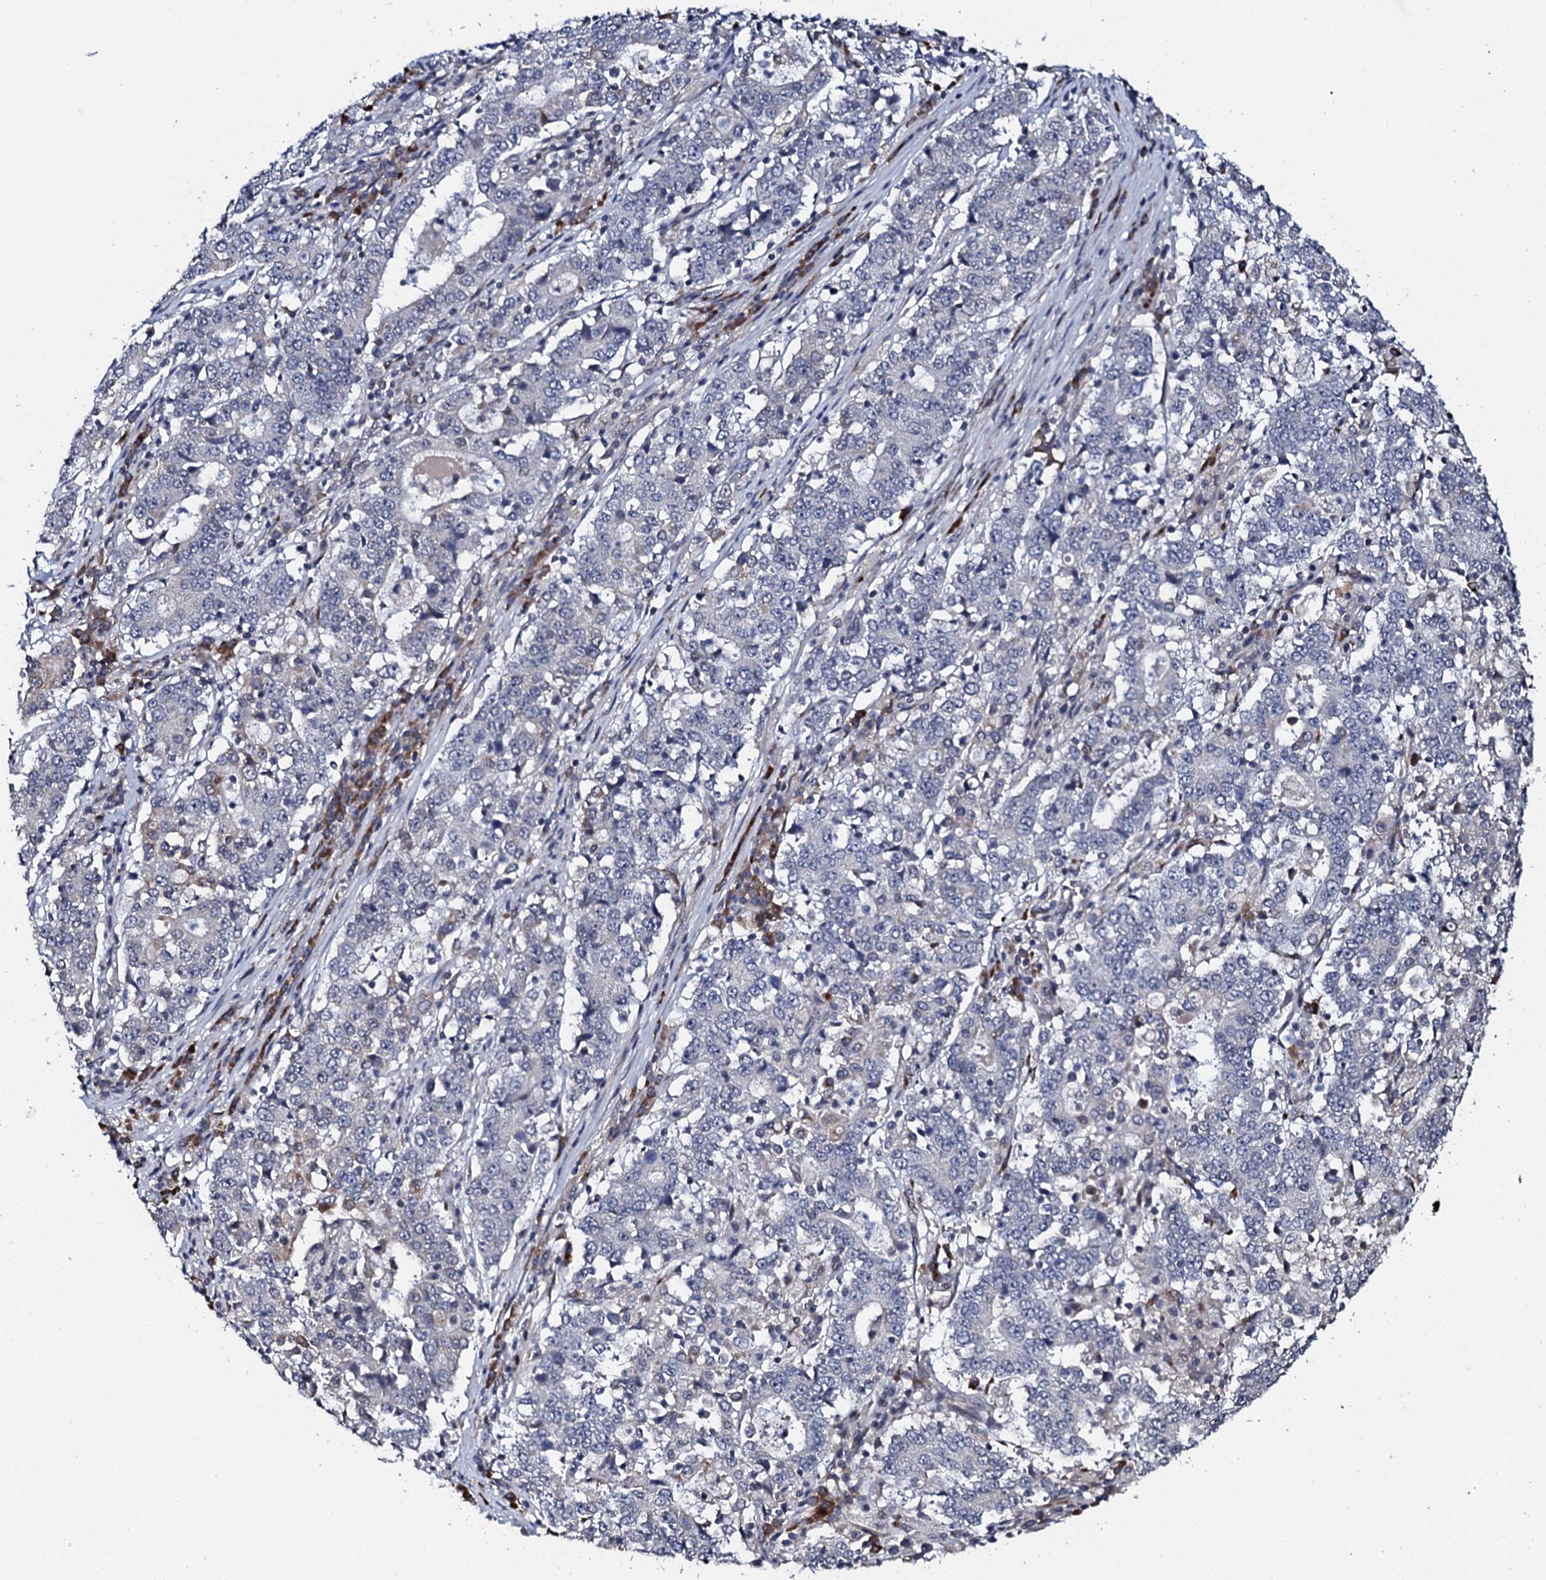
{"staining": {"intensity": "negative", "quantity": "none", "location": "none"}, "tissue": "stomach cancer", "cell_type": "Tumor cells", "image_type": "cancer", "snomed": [{"axis": "morphology", "description": "Adenocarcinoma, NOS"}, {"axis": "topography", "description": "Stomach"}], "caption": "Immunohistochemistry of human stomach cancer (adenocarcinoma) demonstrates no positivity in tumor cells.", "gene": "FAM111A", "patient": {"sex": "male", "age": 59}}